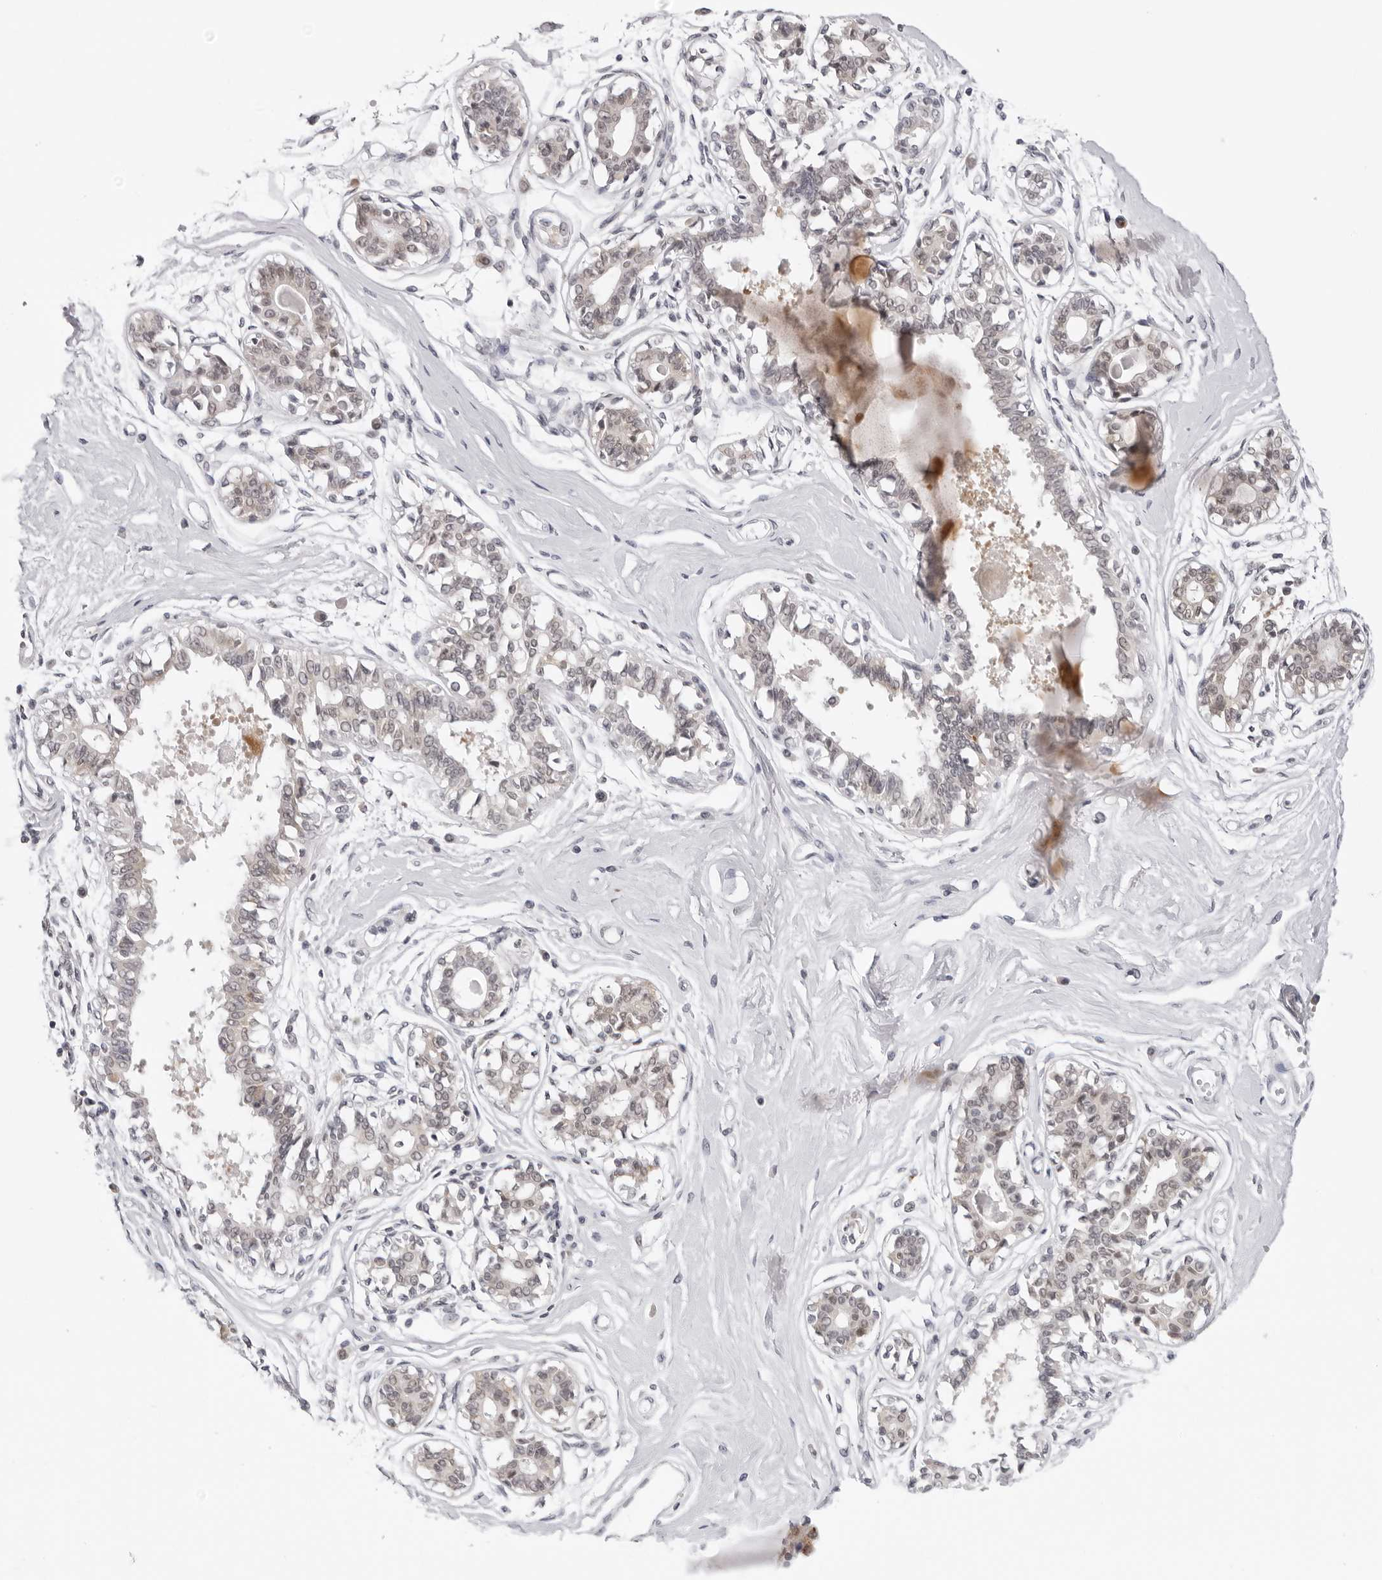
{"staining": {"intensity": "negative", "quantity": "none", "location": "none"}, "tissue": "breast", "cell_type": "Adipocytes", "image_type": "normal", "snomed": [{"axis": "morphology", "description": "Normal tissue, NOS"}, {"axis": "topography", "description": "Breast"}], "caption": "The micrograph reveals no significant positivity in adipocytes of breast.", "gene": "PRUNE1", "patient": {"sex": "female", "age": 45}}